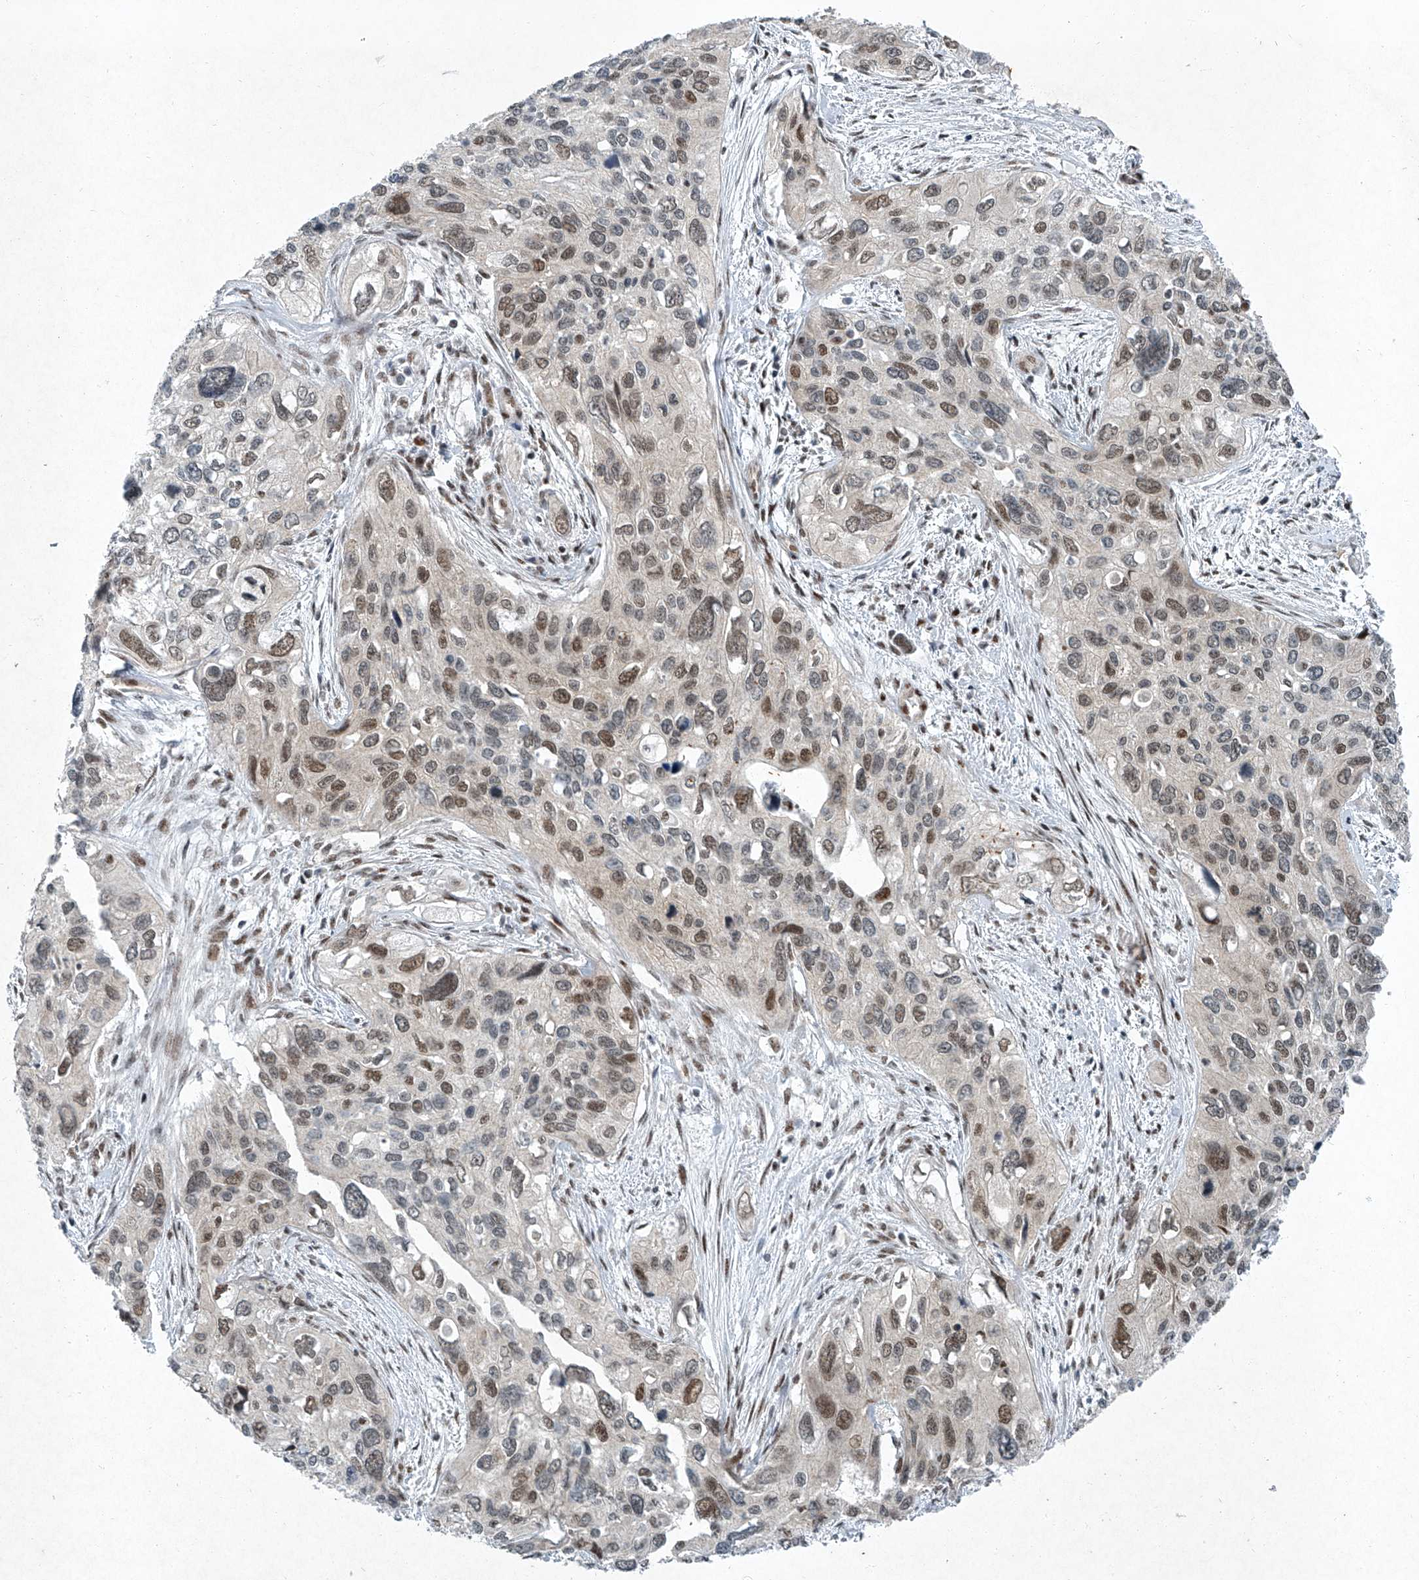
{"staining": {"intensity": "weak", "quantity": "25%-75%", "location": "nuclear"}, "tissue": "cervical cancer", "cell_type": "Tumor cells", "image_type": "cancer", "snomed": [{"axis": "morphology", "description": "Squamous cell carcinoma, NOS"}, {"axis": "topography", "description": "Cervix"}], "caption": "High-power microscopy captured an IHC photomicrograph of cervical squamous cell carcinoma, revealing weak nuclear staining in approximately 25%-75% of tumor cells.", "gene": "TFDP1", "patient": {"sex": "female", "age": 55}}